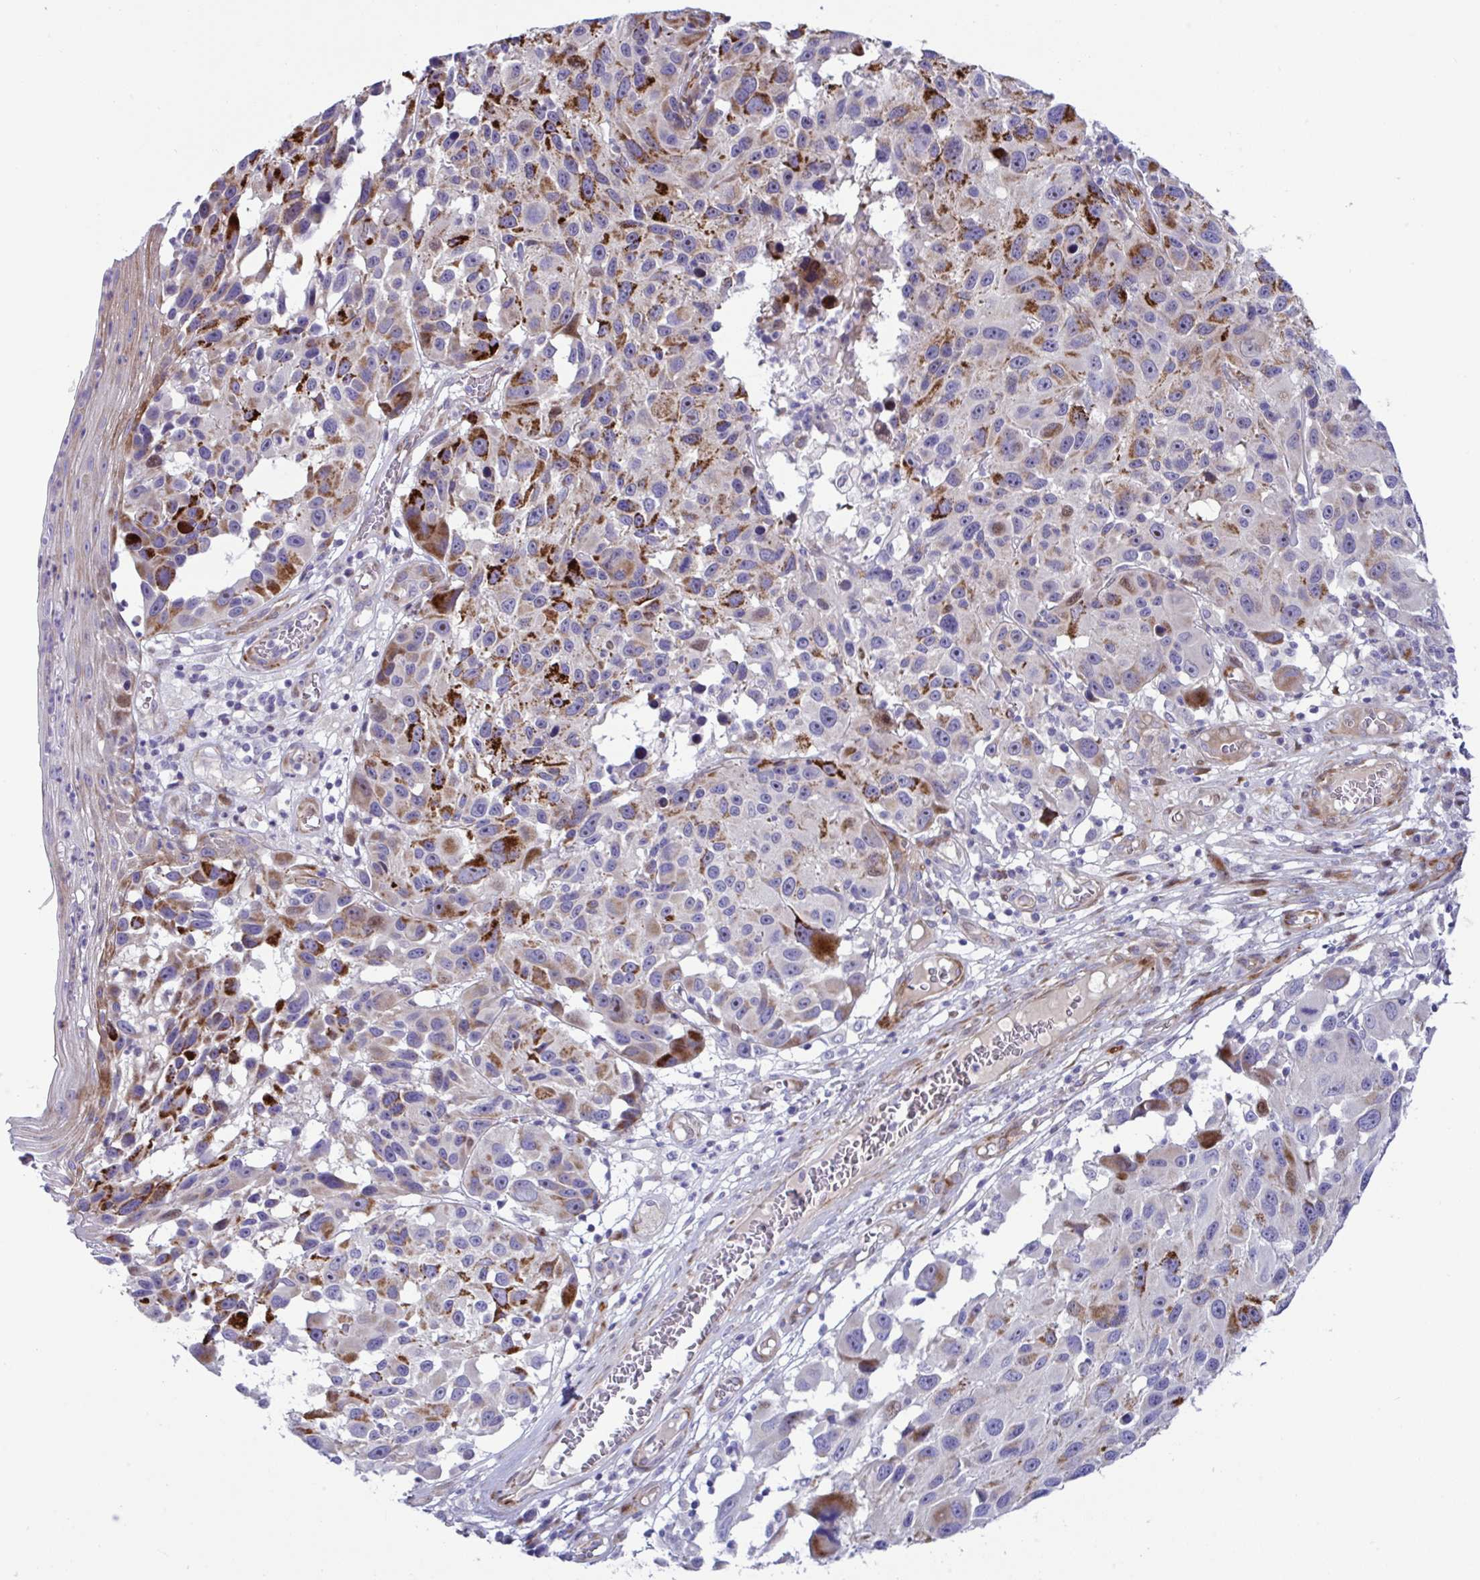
{"staining": {"intensity": "strong", "quantity": "25%-75%", "location": "cytoplasmic/membranous"}, "tissue": "melanoma", "cell_type": "Tumor cells", "image_type": "cancer", "snomed": [{"axis": "morphology", "description": "Malignant melanoma, NOS"}, {"axis": "topography", "description": "Skin"}], "caption": "Immunohistochemical staining of malignant melanoma displays high levels of strong cytoplasmic/membranous protein expression in about 25%-75% of tumor cells. (DAB IHC, brown staining for protein, blue staining for nuclei).", "gene": "ZNF713", "patient": {"sex": "male", "age": 53}}